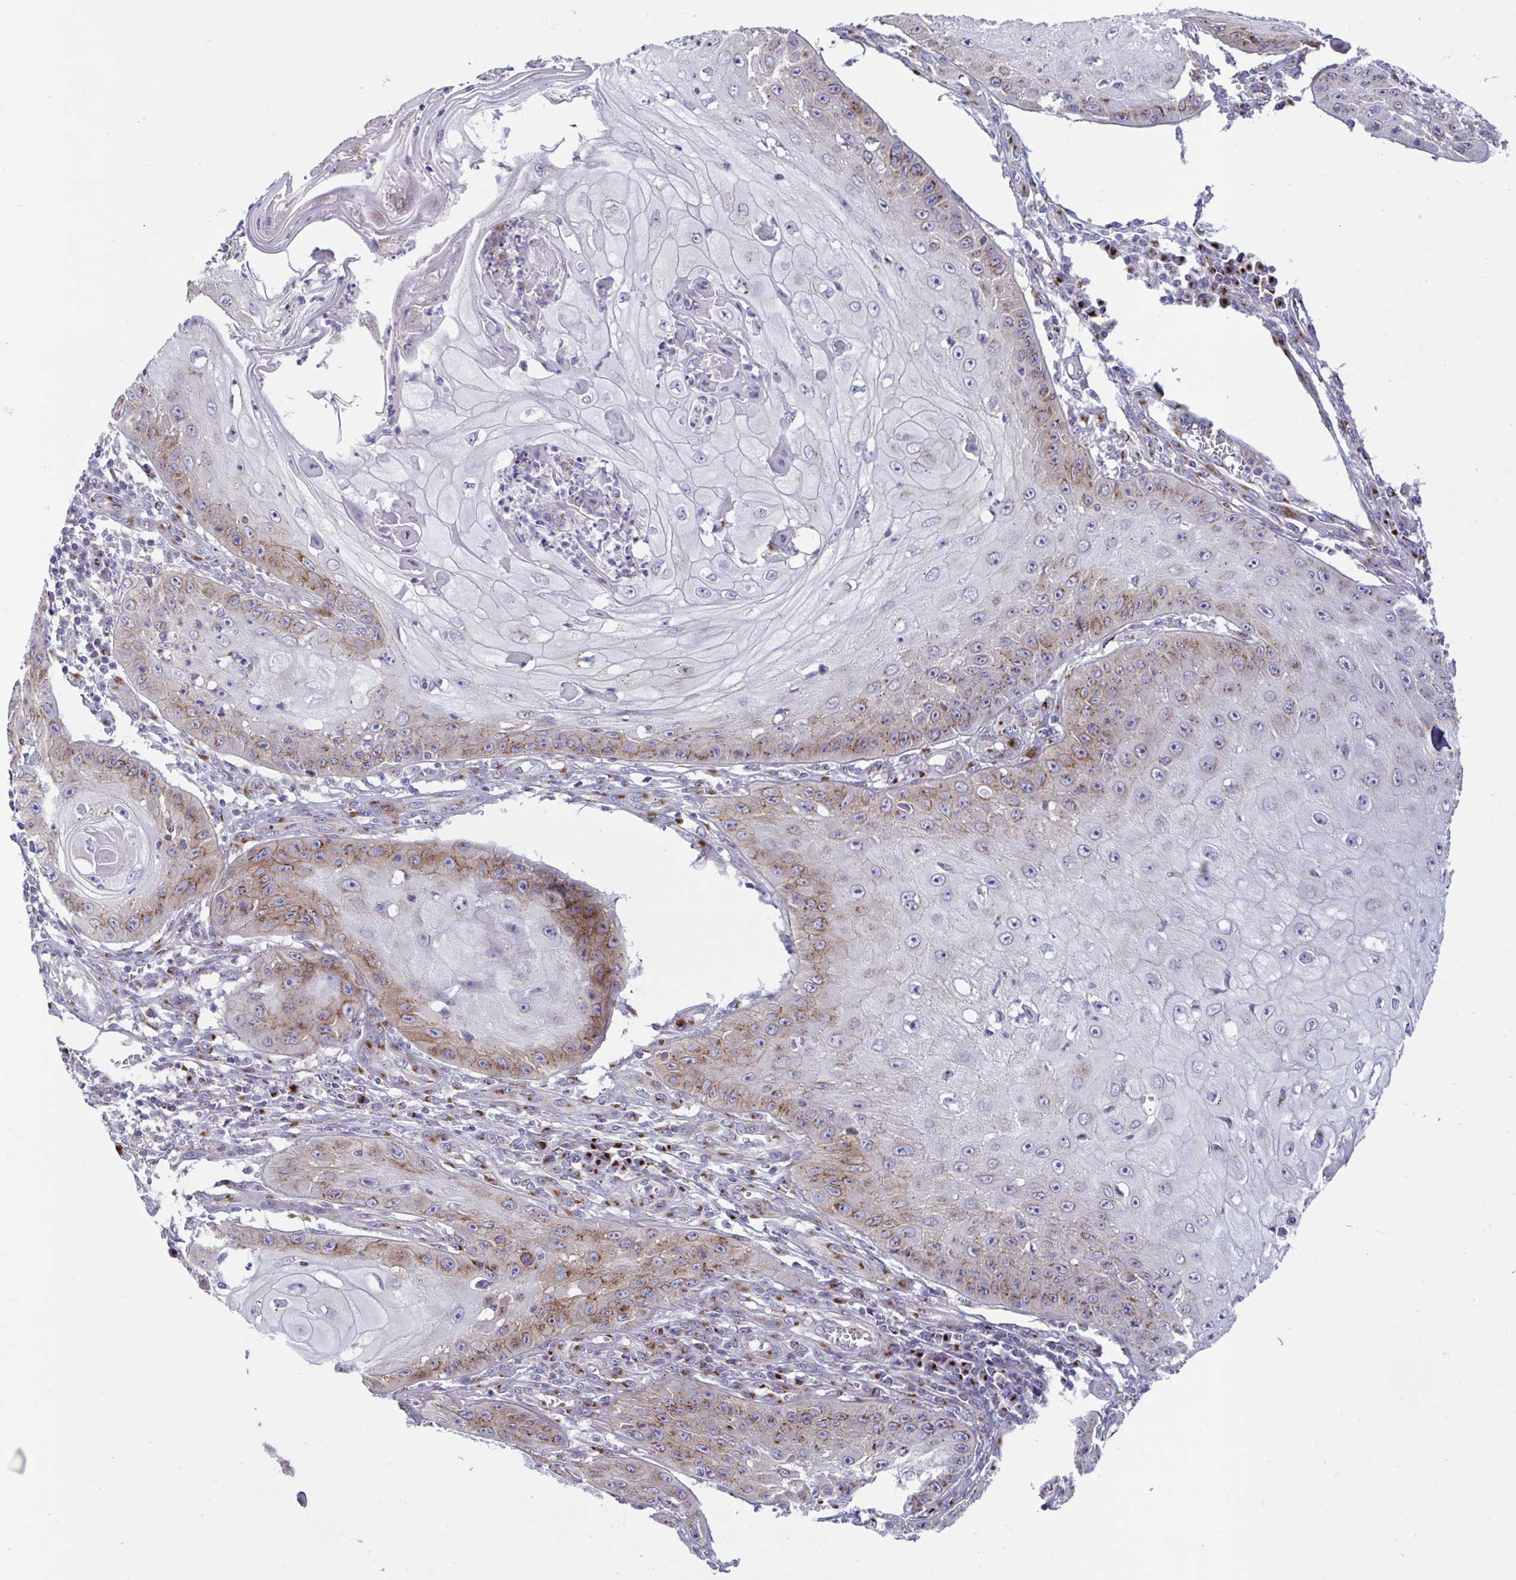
{"staining": {"intensity": "moderate", "quantity": "<25%", "location": "cytoplasmic/membranous"}, "tissue": "skin cancer", "cell_type": "Tumor cells", "image_type": "cancer", "snomed": [{"axis": "morphology", "description": "Squamous cell carcinoma, NOS"}, {"axis": "topography", "description": "Skin"}], "caption": "Moderate cytoplasmic/membranous staining for a protein is appreciated in about <25% of tumor cells of skin cancer using immunohistochemistry.", "gene": "COL17A1", "patient": {"sex": "male", "age": 70}}